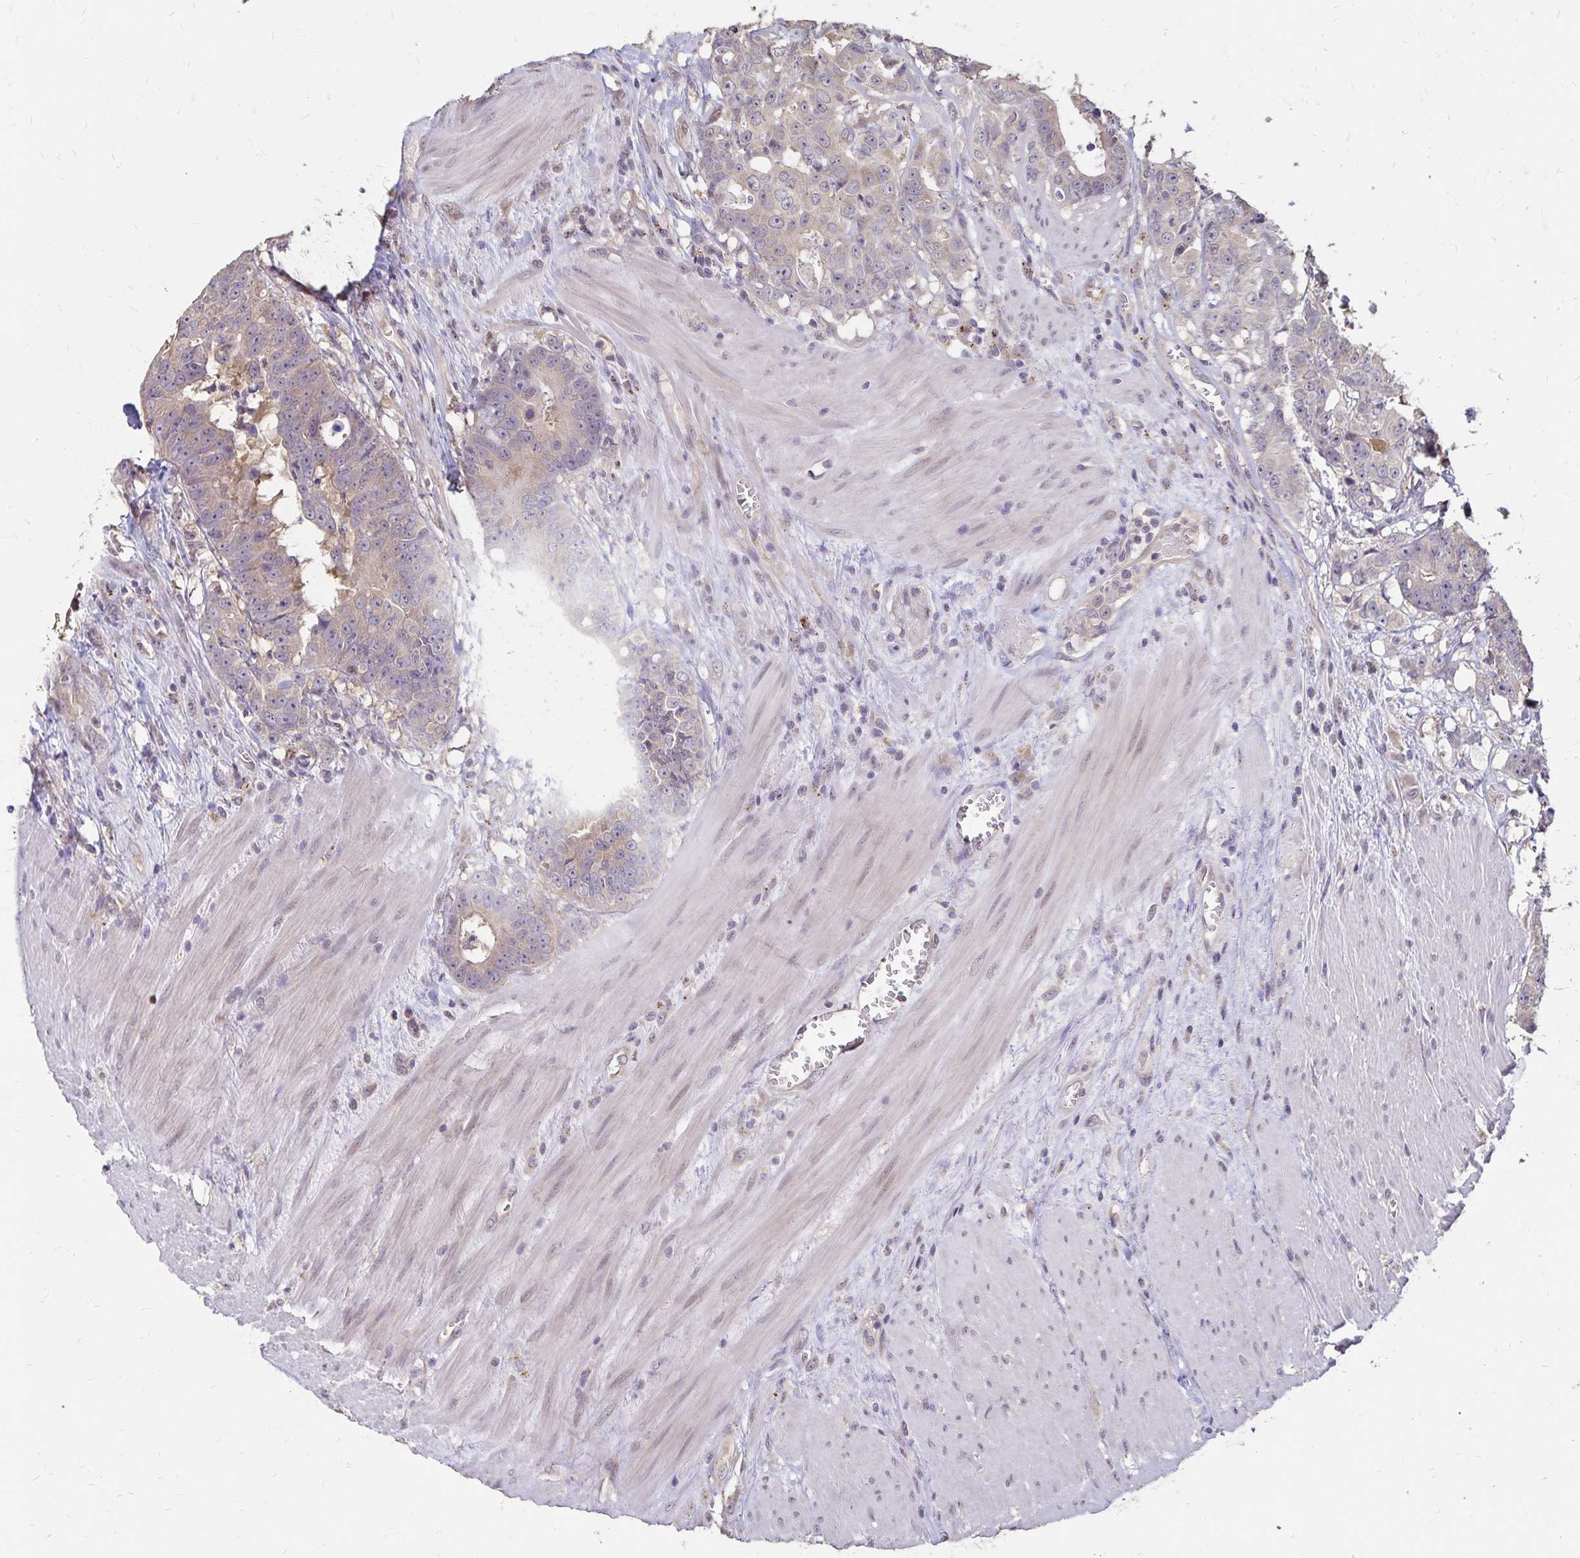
{"staining": {"intensity": "negative", "quantity": "none", "location": "none"}, "tissue": "colorectal cancer", "cell_type": "Tumor cells", "image_type": "cancer", "snomed": [{"axis": "morphology", "description": "Adenocarcinoma, NOS"}, {"axis": "topography", "description": "Rectum"}], "caption": "The immunohistochemistry (IHC) histopathology image has no significant positivity in tumor cells of colorectal cancer (adenocarcinoma) tissue.", "gene": "EMC10", "patient": {"sex": "female", "age": 62}}